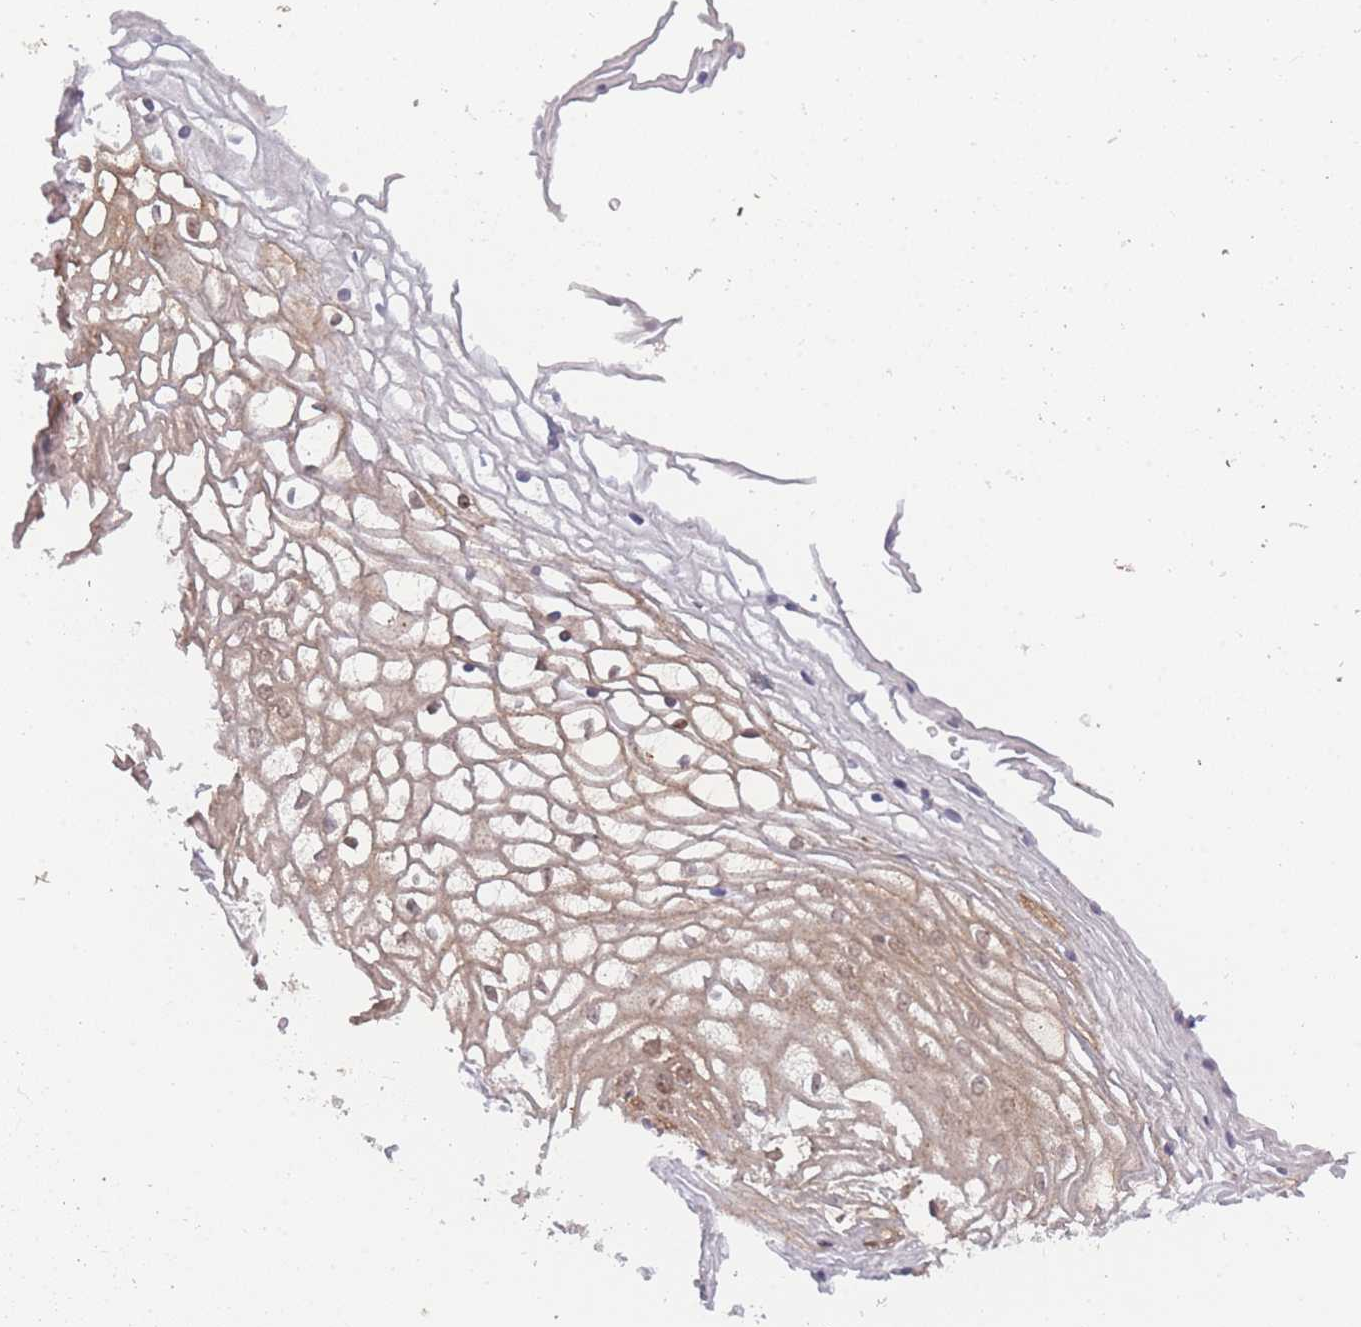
{"staining": {"intensity": "moderate", "quantity": "25%-75%", "location": "cytoplasmic/membranous,nuclear"}, "tissue": "vagina", "cell_type": "Squamous epithelial cells", "image_type": "normal", "snomed": [{"axis": "morphology", "description": "Normal tissue, NOS"}, {"axis": "topography", "description": "Vagina"}], "caption": "Vagina stained with immunohistochemistry (IHC) demonstrates moderate cytoplasmic/membranous,nuclear expression in approximately 25%-75% of squamous epithelial cells. The protein is stained brown, and the nuclei are stained in blue (DAB IHC with brightfield microscopy, high magnification).", "gene": "MRI1", "patient": {"sex": "female", "age": 34}}